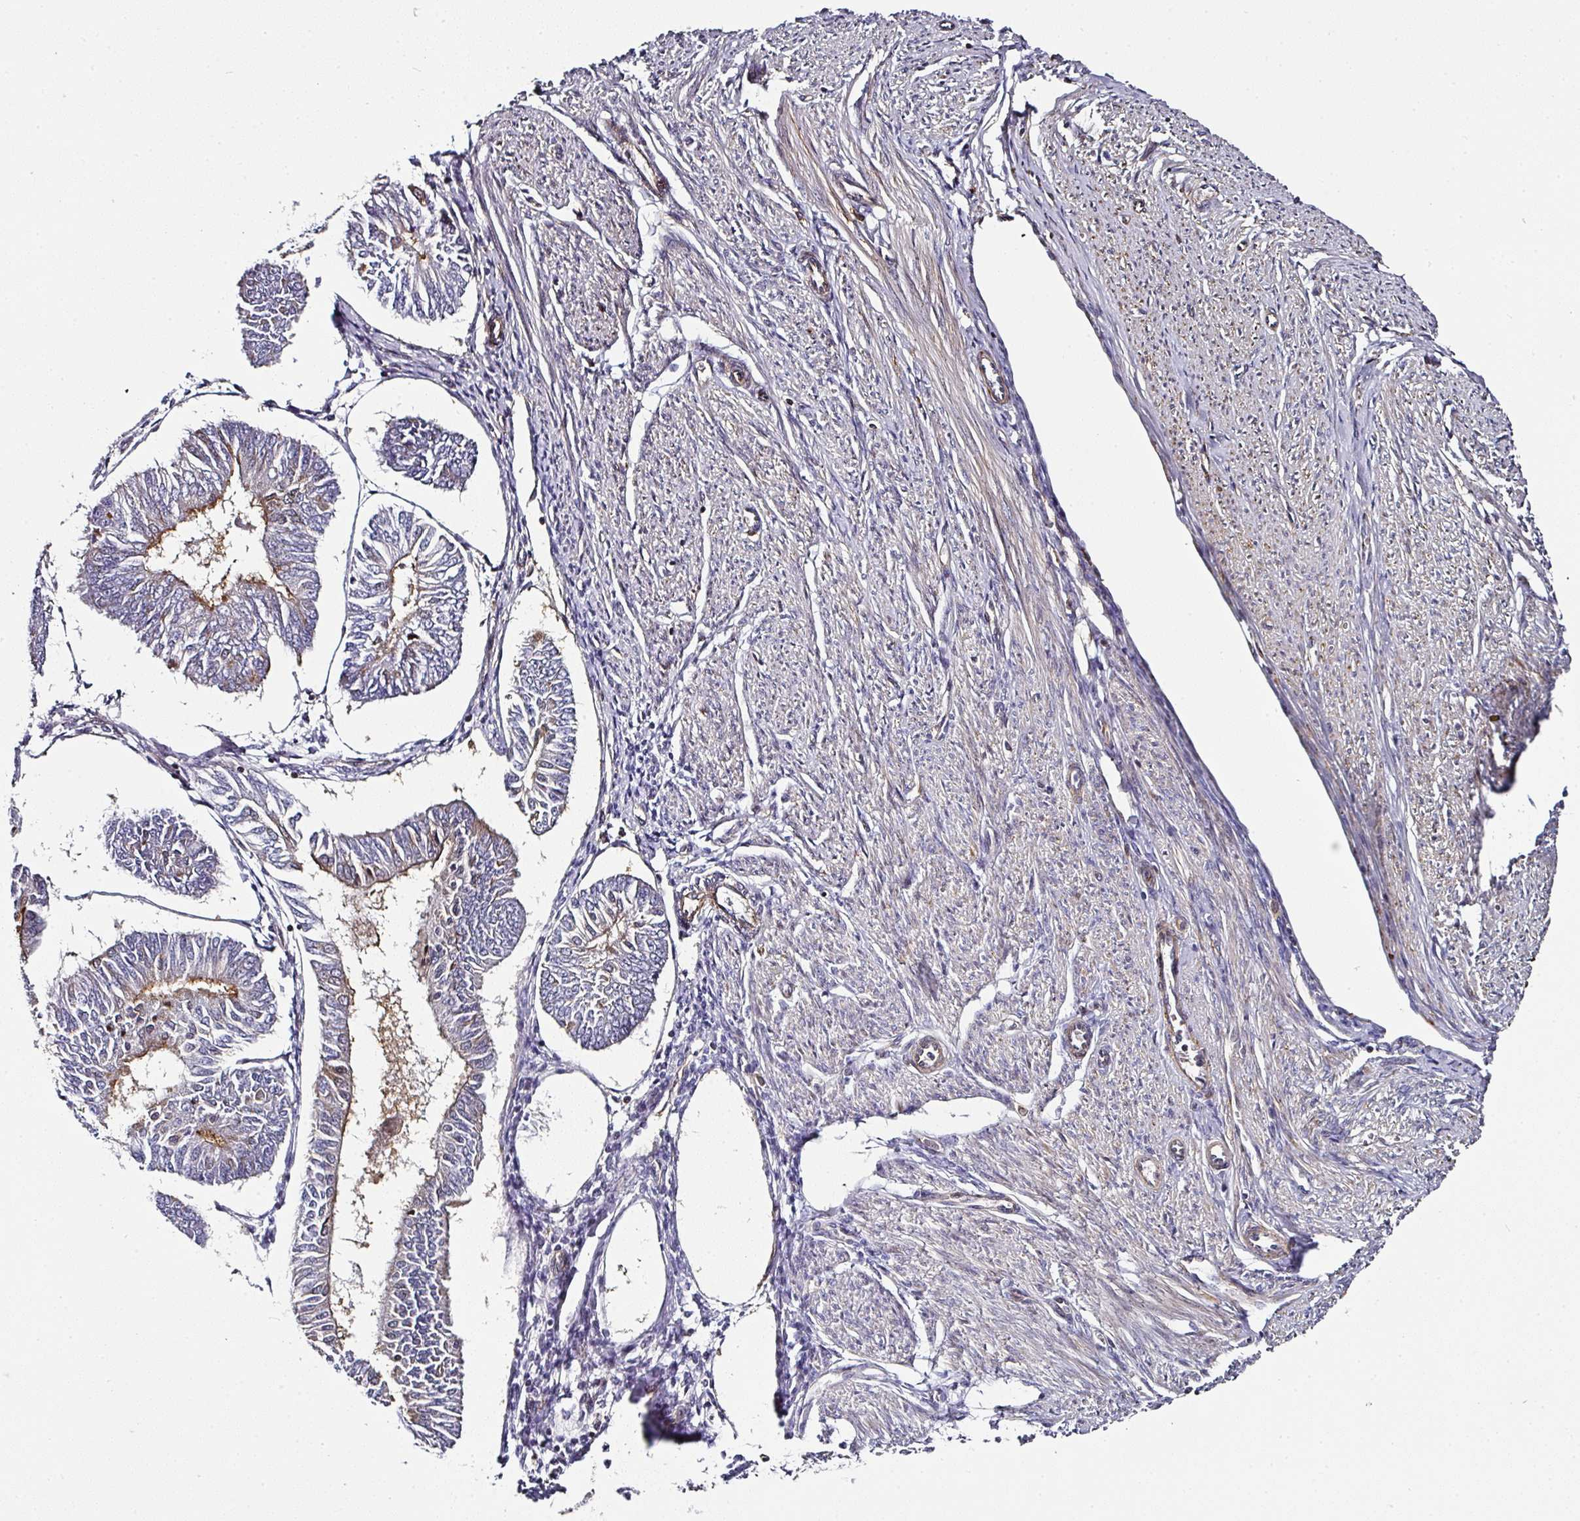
{"staining": {"intensity": "moderate", "quantity": "<25%", "location": "cytoplasmic/membranous"}, "tissue": "endometrial cancer", "cell_type": "Tumor cells", "image_type": "cancer", "snomed": [{"axis": "morphology", "description": "Adenocarcinoma, NOS"}, {"axis": "topography", "description": "Endometrium"}], "caption": "Endometrial cancer stained for a protein reveals moderate cytoplasmic/membranous positivity in tumor cells. The staining was performed using DAB, with brown indicating positive protein expression. Nuclei are stained blue with hematoxylin.", "gene": "BEND5", "patient": {"sex": "female", "age": 58}}